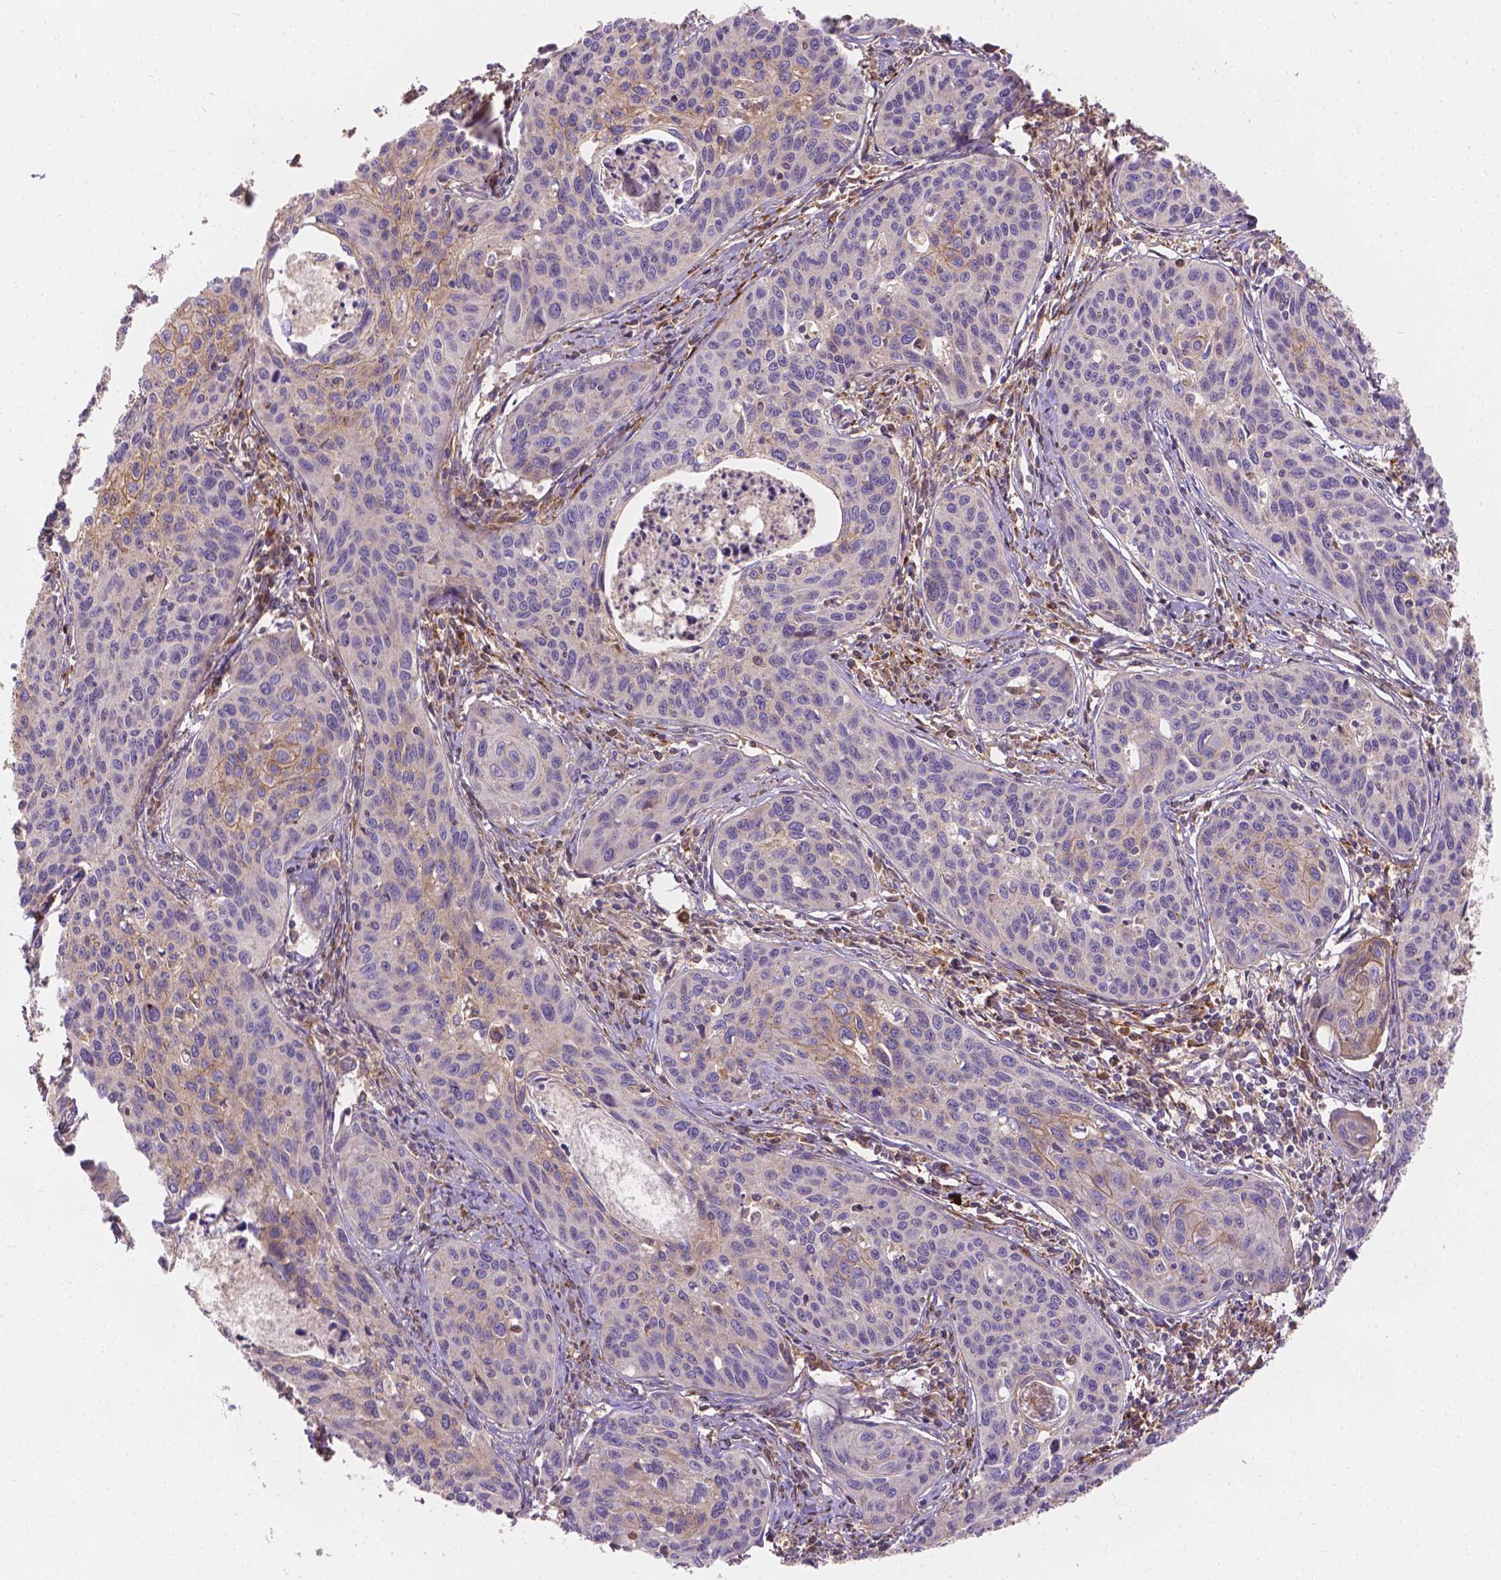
{"staining": {"intensity": "moderate", "quantity": "25%-75%", "location": "cytoplasmic/membranous"}, "tissue": "cervical cancer", "cell_type": "Tumor cells", "image_type": "cancer", "snomed": [{"axis": "morphology", "description": "Squamous cell carcinoma, NOS"}, {"axis": "topography", "description": "Cervix"}], "caption": "Cervical cancer stained for a protein (brown) reveals moderate cytoplasmic/membranous positive expression in approximately 25%-75% of tumor cells.", "gene": "CDK10", "patient": {"sex": "female", "age": 31}}